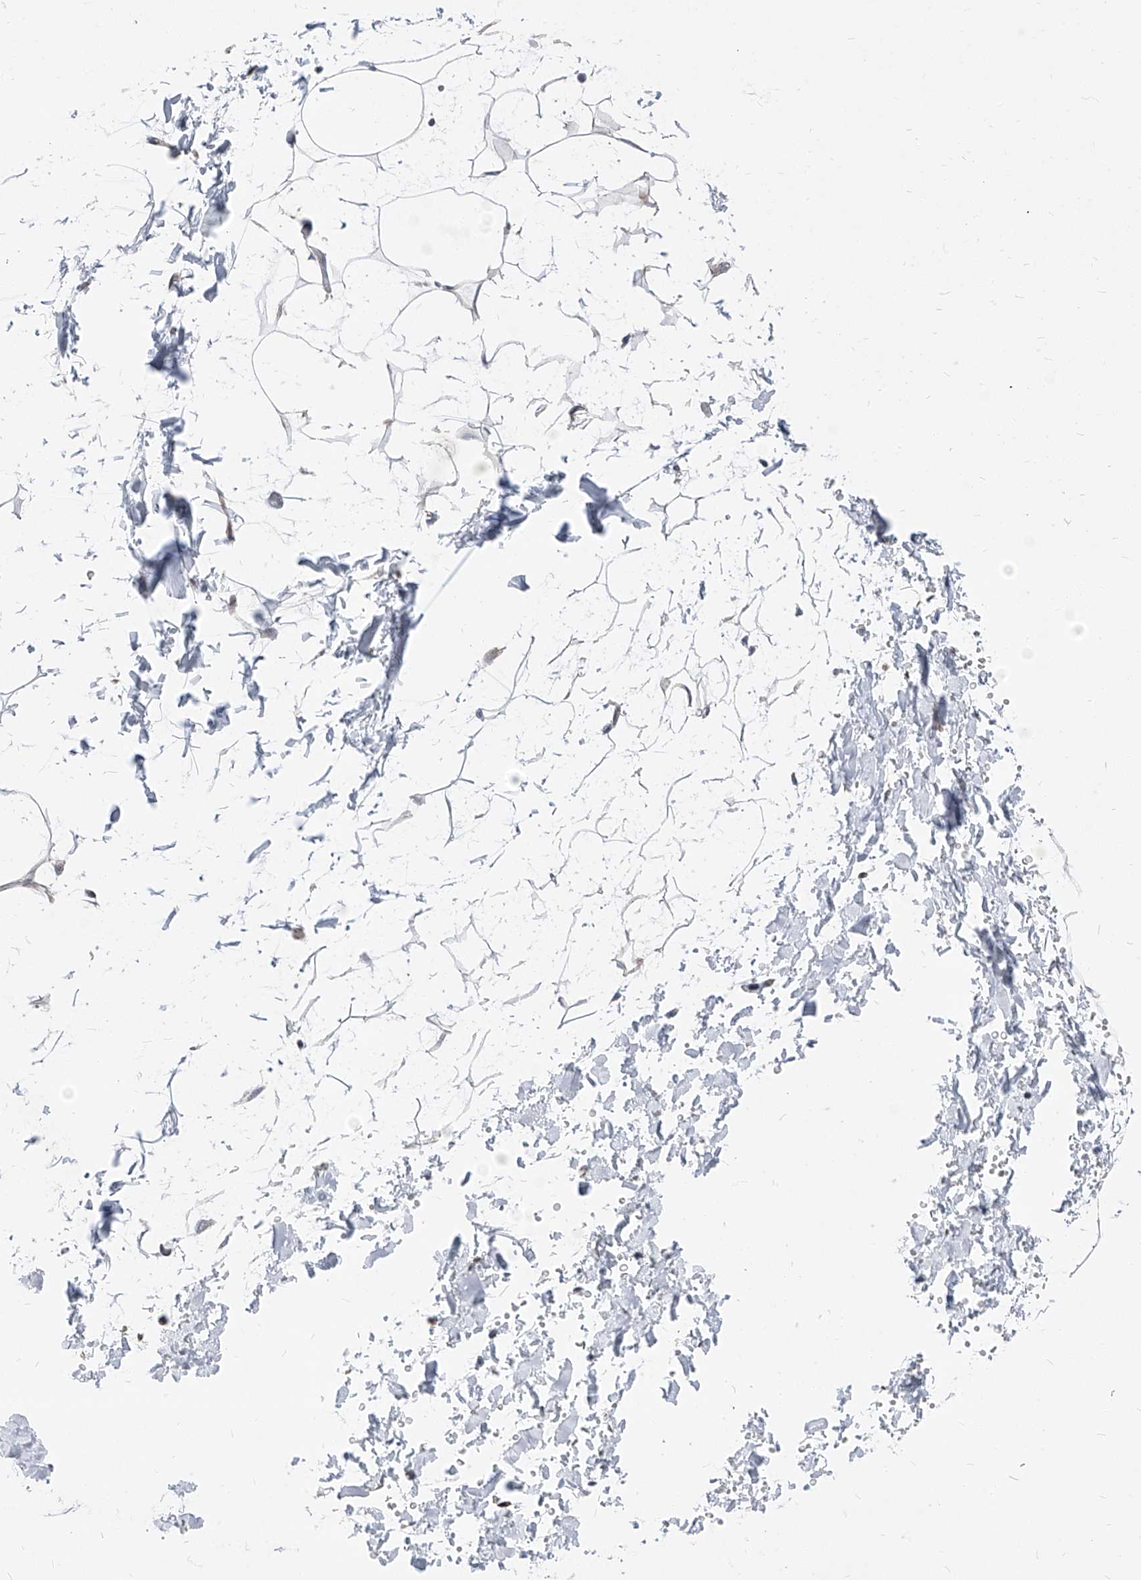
{"staining": {"intensity": "negative", "quantity": "none", "location": "none"}, "tissue": "adipose tissue", "cell_type": "Adipocytes", "image_type": "normal", "snomed": [{"axis": "morphology", "description": "Normal tissue, NOS"}, {"axis": "topography", "description": "Soft tissue"}], "caption": "The micrograph reveals no staining of adipocytes in benign adipose tissue.", "gene": "AGPS", "patient": {"sex": "male", "age": 72}}